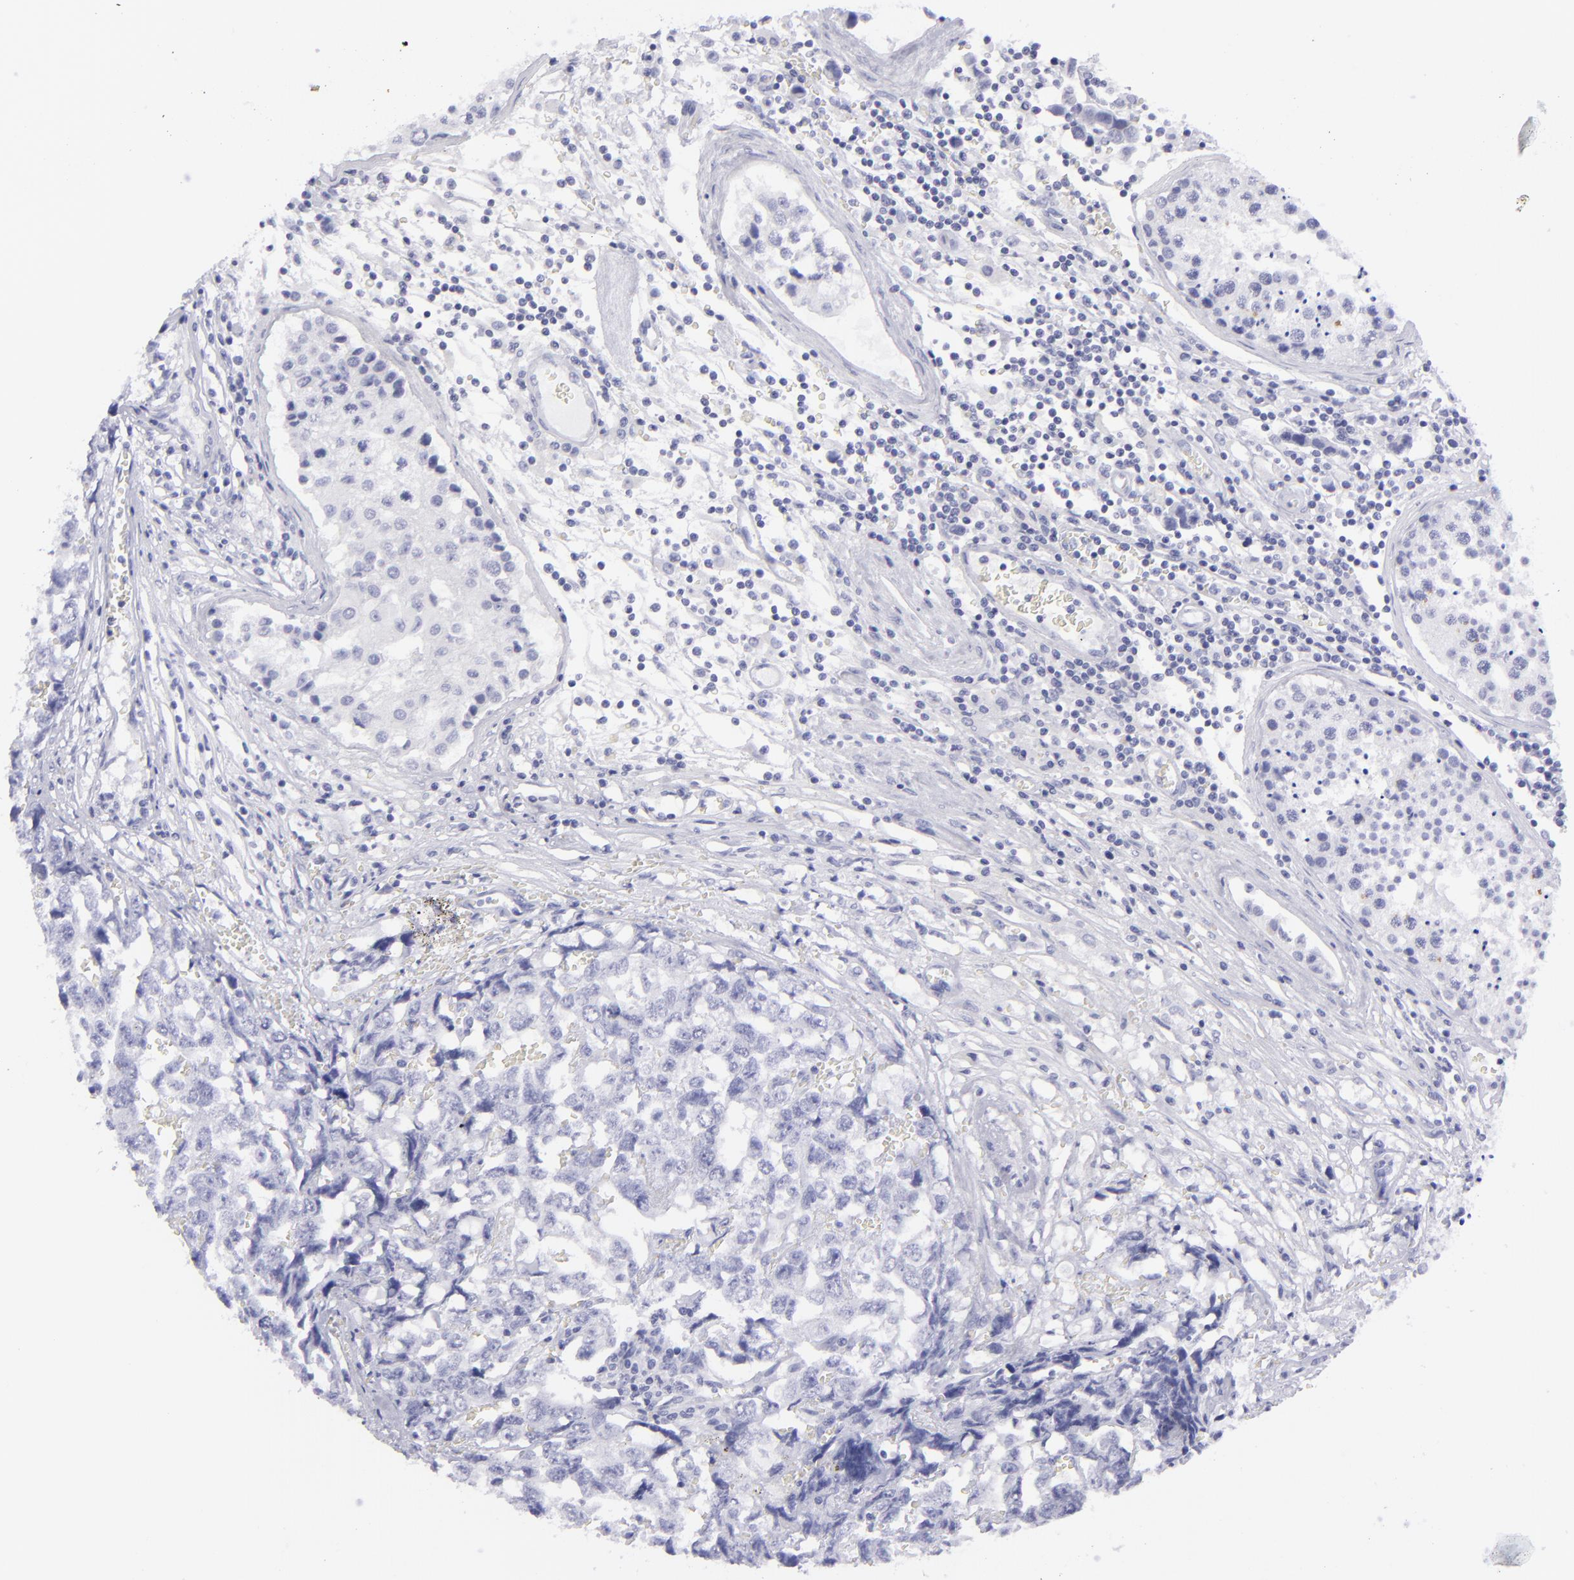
{"staining": {"intensity": "negative", "quantity": "none", "location": "none"}, "tissue": "testis cancer", "cell_type": "Tumor cells", "image_type": "cancer", "snomed": [{"axis": "morphology", "description": "Carcinoma, Embryonal, NOS"}, {"axis": "topography", "description": "Testis"}], "caption": "A high-resolution histopathology image shows immunohistochemistry (IHC) staining of testis cancer, which exhibits no significant positivity in tumor cells. The staining is performed using DAB (3,3'-diaminobenzidine) brown chromogen with nuclei counter-stained in using hematoxylin.", "gene": "DLG4", "patient": {"sex": "male", "age": 31}}